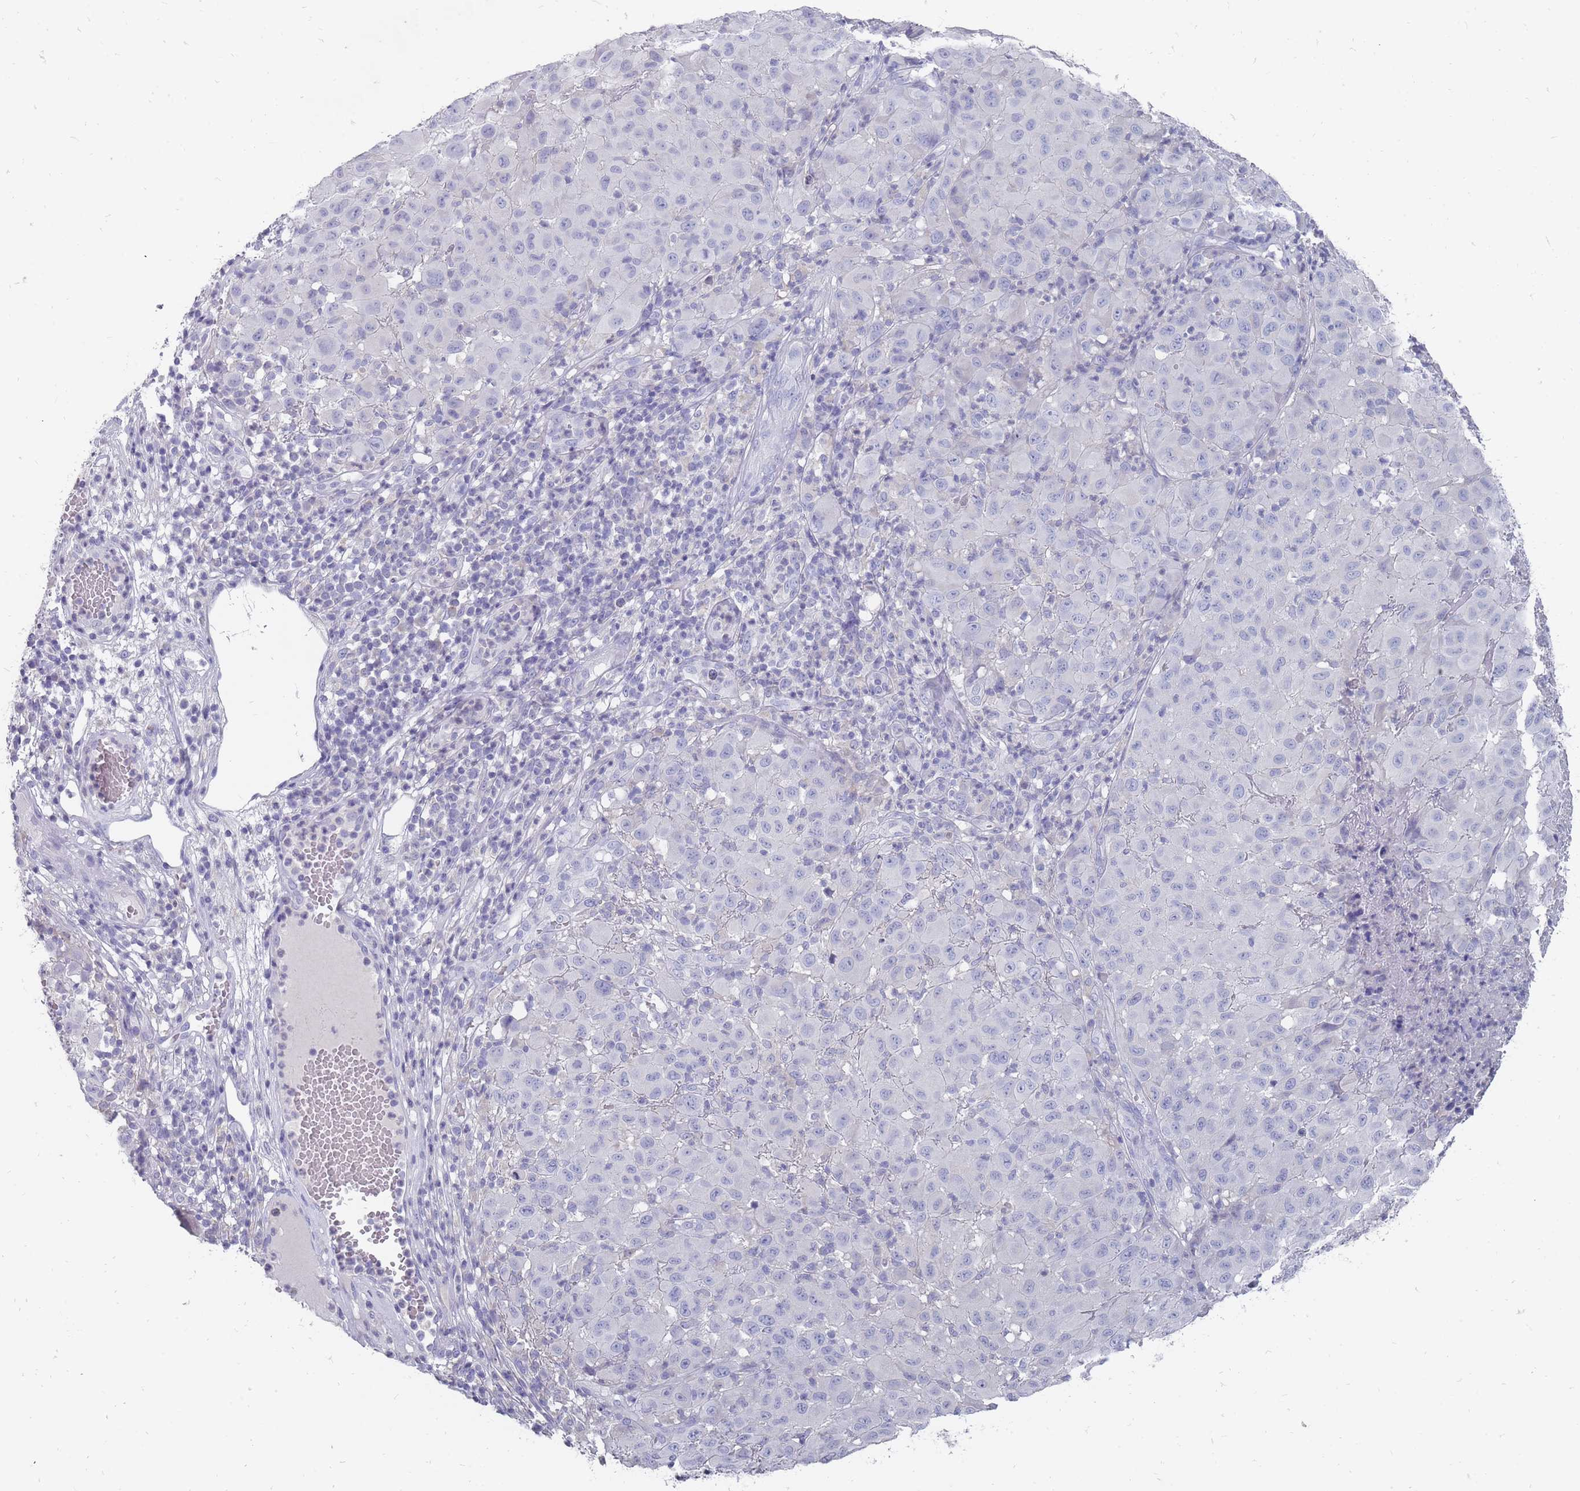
{"staining": {"intensity": "negative", "quantity": "none", "location": "none"}, "tissue": "melanoma", "cell_type": "Tumor cells", "image_type": "cancer", "snomed": [{"axis": "morphology", "description": "Malignant melanoma, NOS"}, {"axis": "topography", "description": "Skin"}], "caption": "Tumor cells are negative for protein expression in human malignant melanoma.", "gene": "OTULINL", "patient": {"sex": "male", "age": 73}}